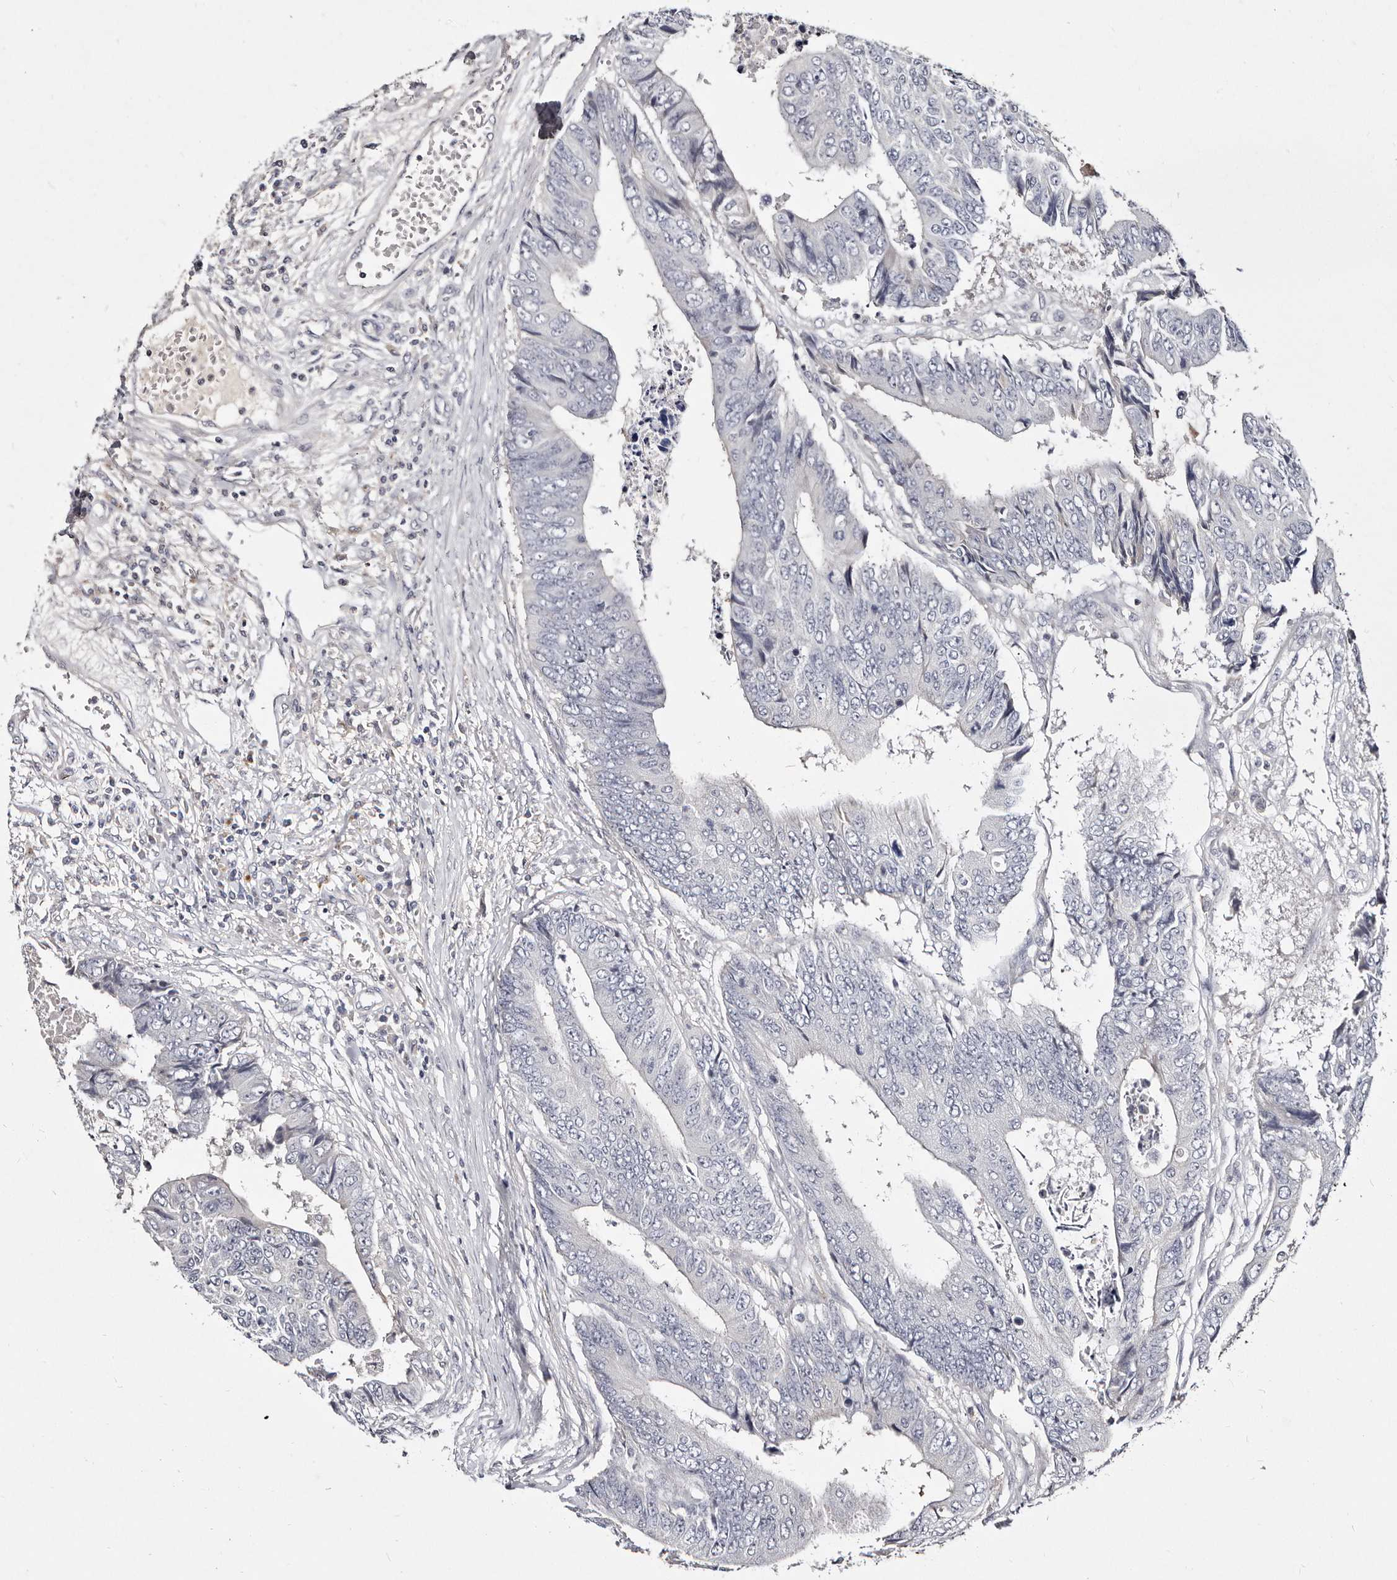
{"staining": {"intensity": "negative", "quantity": "none", "location": "none"}, "tissue": "colorectal cancer", "cell_type": "Tumor cells", "image_type": "cancer", "snomed": [{"axis": "morphology", "description": "Adenocarcinoma, NOS"}, {"axis": "topography", "description": "Rectum"}], "caption": "Tumor cells are negative for protein expression in human adenocarcinoma (colorectal).", "gene": "MRPS33", "patient": {"sex": "male", "age": 84}}